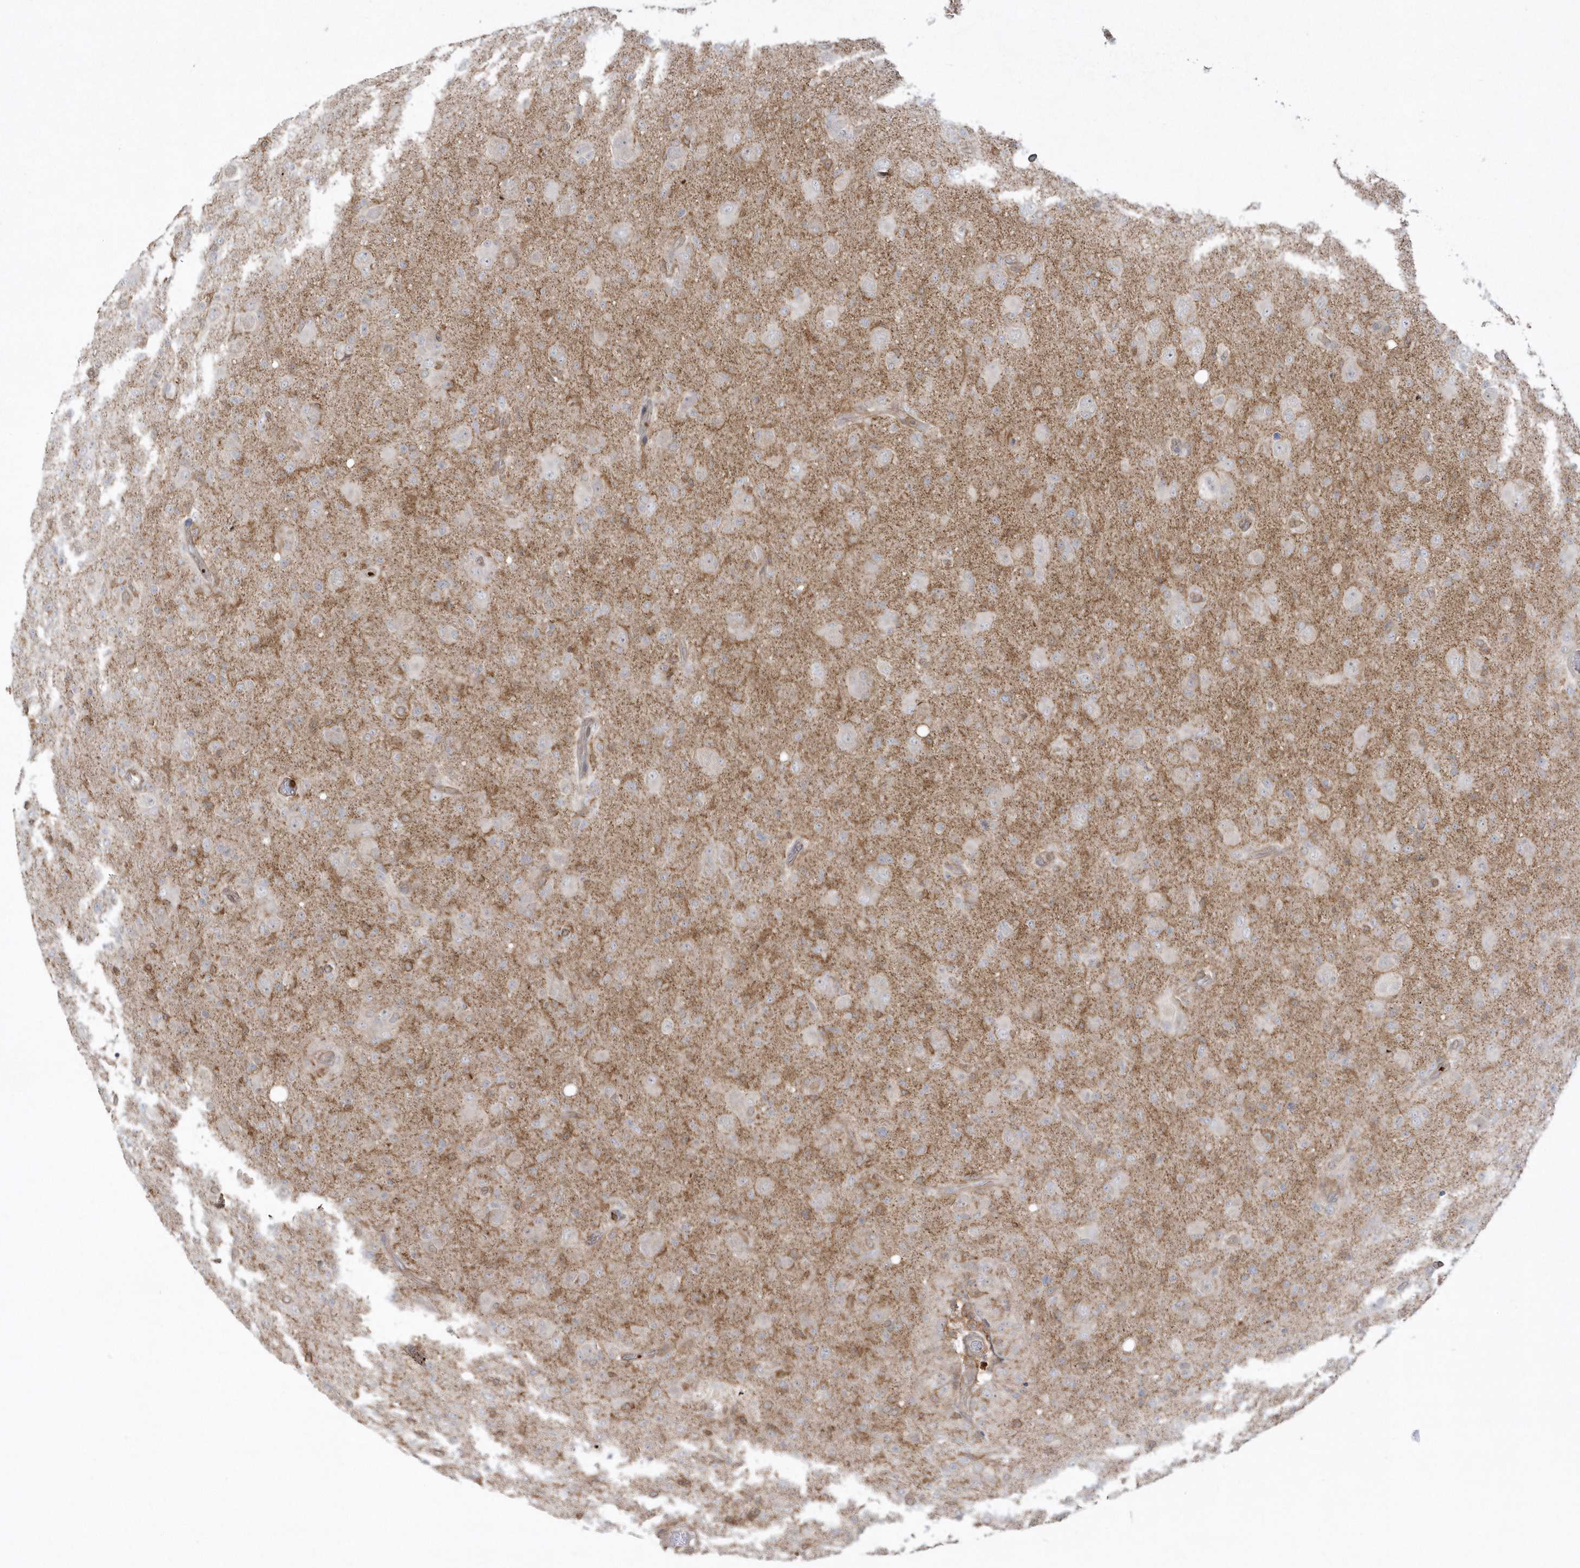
{"staining": {"intensity": "negative", "quantity": "none", "location": "none"}, "tissue": "glioma", "cell_type": "Tumor cells", "image_type": "cancer", "snomed": [{"axis": "morphology", "description": "Glioma, malignant, High grade"}, {"axis": "topography", "description": "Brain"}], "caption": "This is a micrograph of IHC staining of malignant glioma (high-grade), which shows no staining in tumor cells. (DAB (3,3'-diaminobenzidine) immunohistochemistry, high magnification).", "gene": "BSN", "patient": {"sex": "female", "age": 57}}